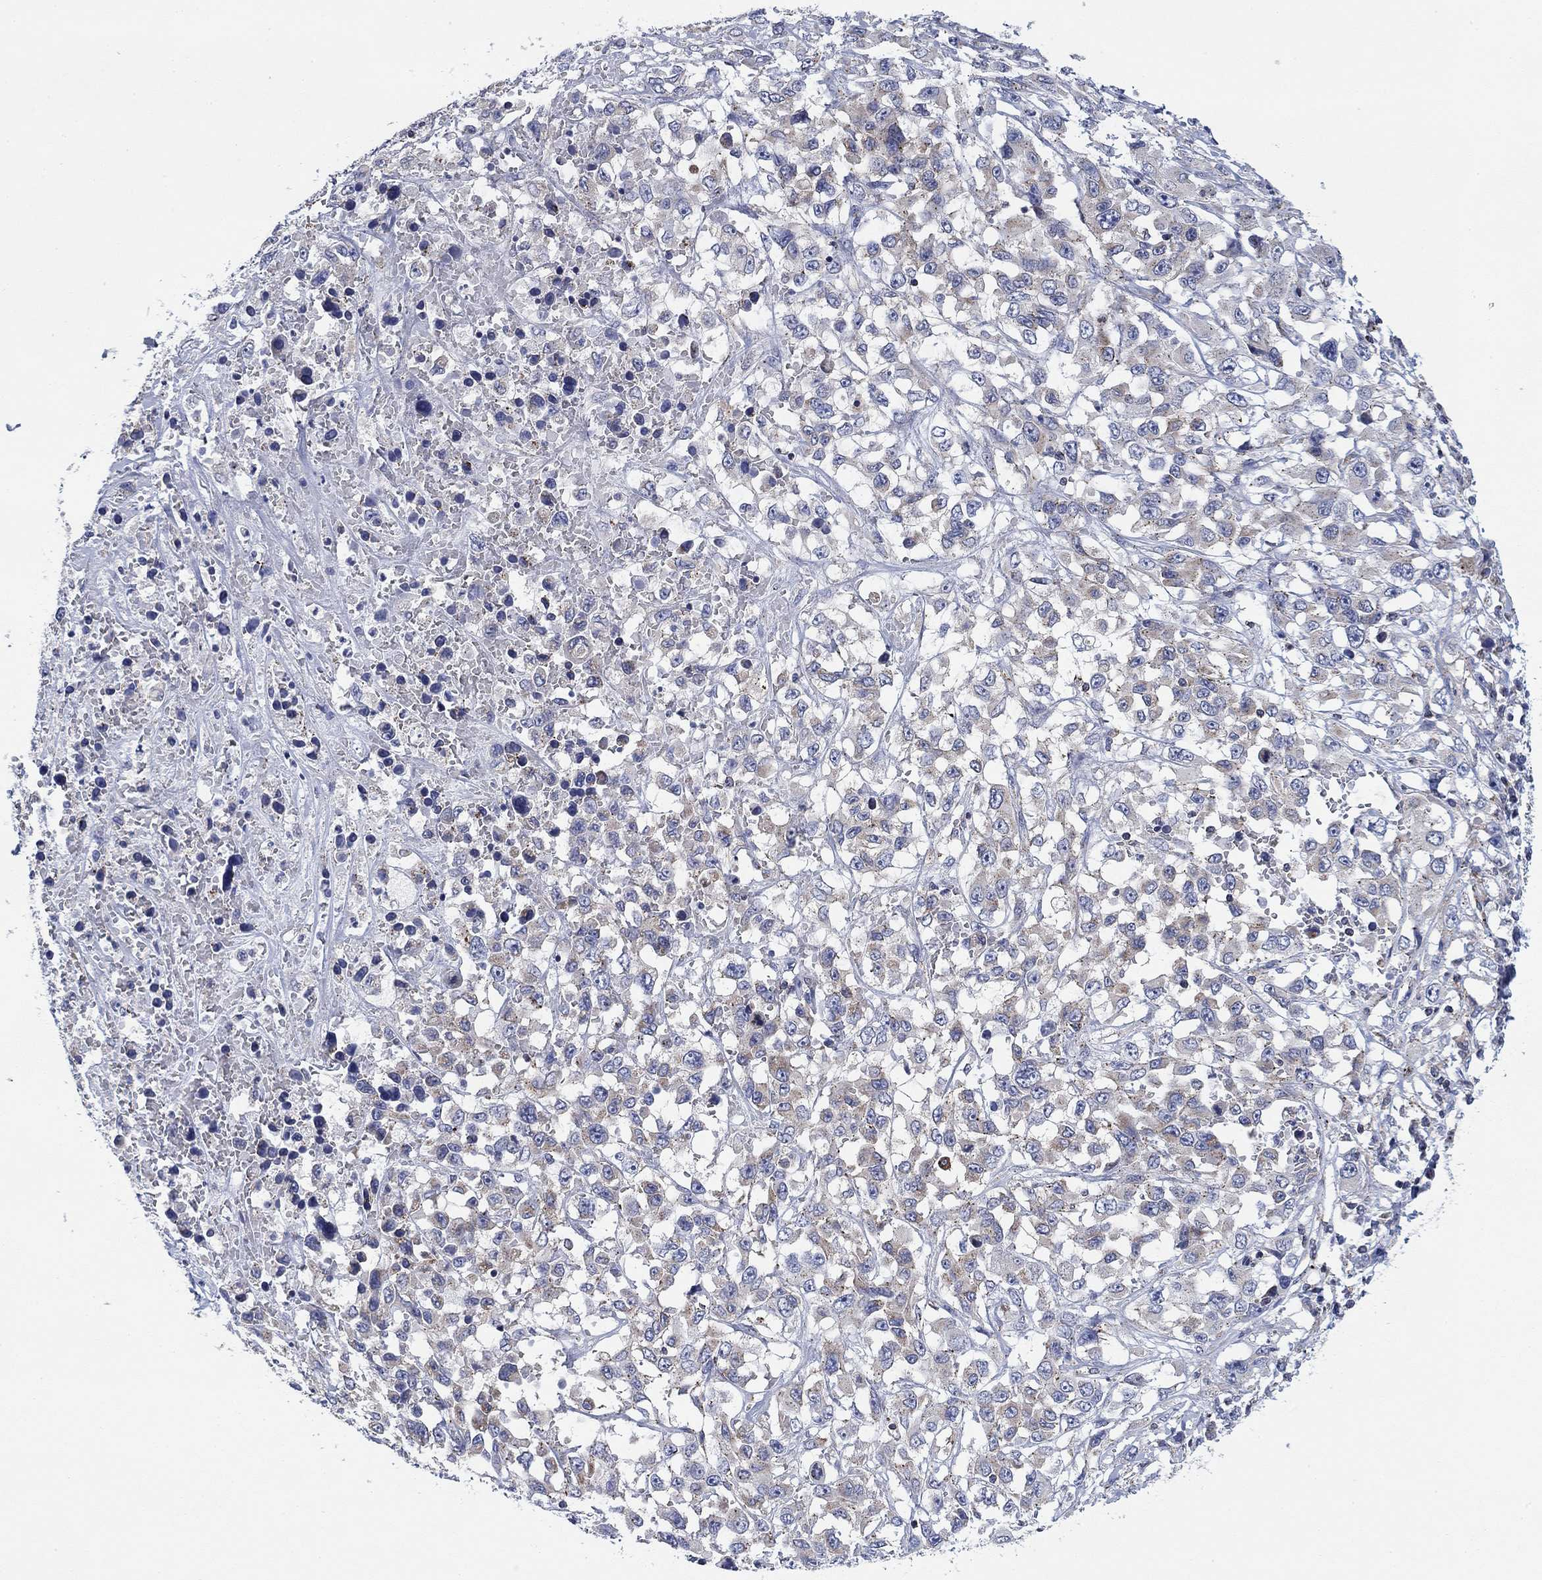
{"staining": {"intensity": "weak", "quantity": "<25%", "location": "cytoplasmic/membranous"}, "tissue": "liver cancer", "cell_type": "Tumor cells", "image_type": "cancer", "snomed": [{"axis": "morphology", "description": "Adenocarcinoma, NOS"}, {"axis": "morphology", "description": "Cholangiocarcinoma"}, {"axis": "topography", "description": "Liver"}], "caption": "Liver cancer (adenocarcinoma) was stained to show a protein in brown. There is no significant expression in tumor cells. (Brightfield microscopy of DAB (3,3'-diaminobenzidine) immunohistochemistry at high magnification).", "gene": "NACAD", "patient": {"sex": "male", "age": 64}}